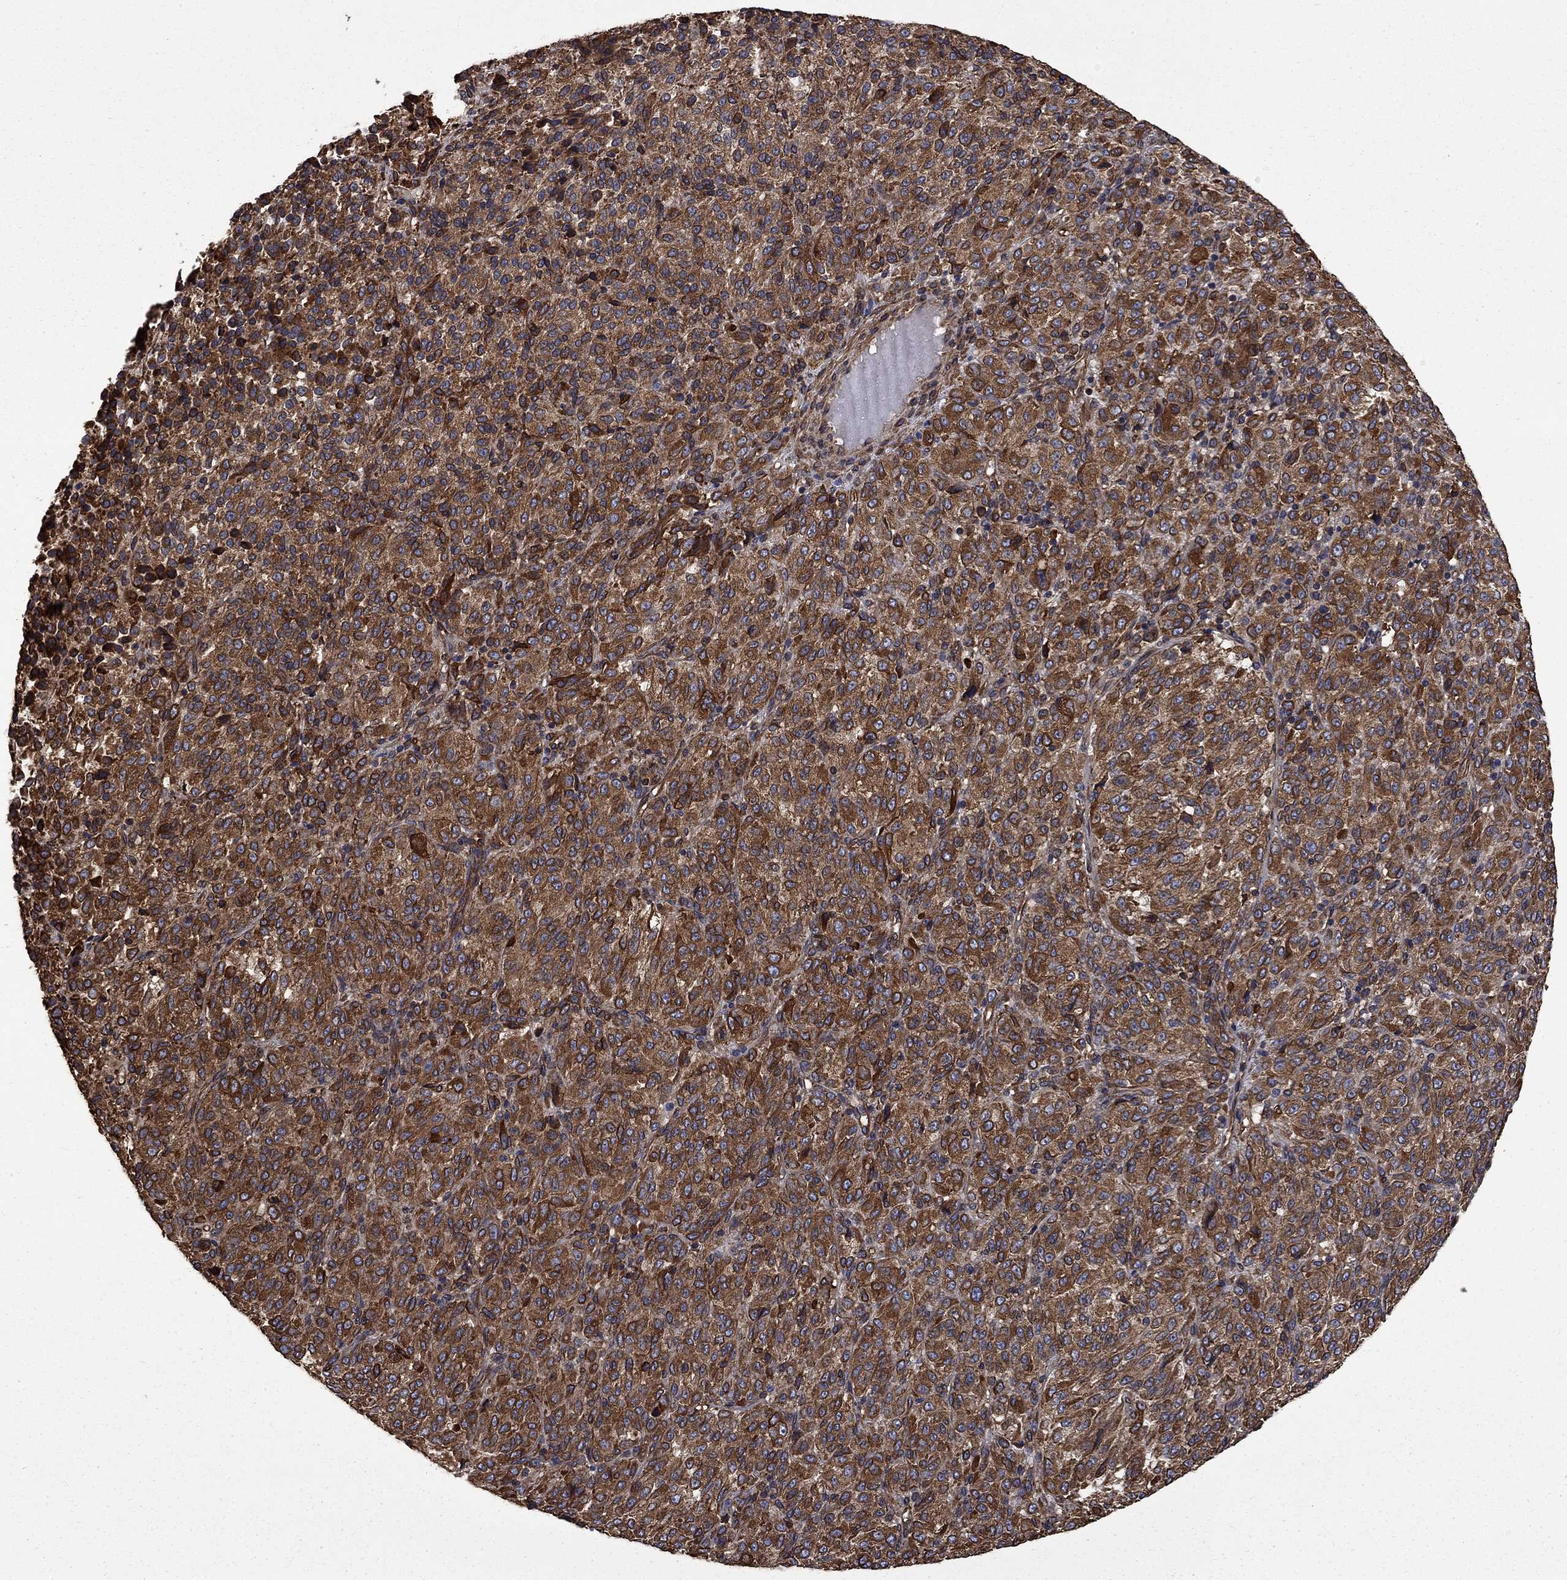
{"staining": {"intensity": "moderate", "quantity": ">75%", "location": "cytoplasmic/membranous"}, "tissue": "melanoma", "cell_type": "Tumor cells", "image_type": "cancer", "snomed": [{"axis": "morphology", "description": "Malignant melanoma, Metastatic site"}, {"axis": "topography", "description": "Brain"}], "caption": "Protein expression analysis of human melanoma reveals moderate cytoplasmic/membranous staining in approximately >75% of tumor cells.", "gene": "CUTC", "patient": {"sex": "female", "age": 56}}